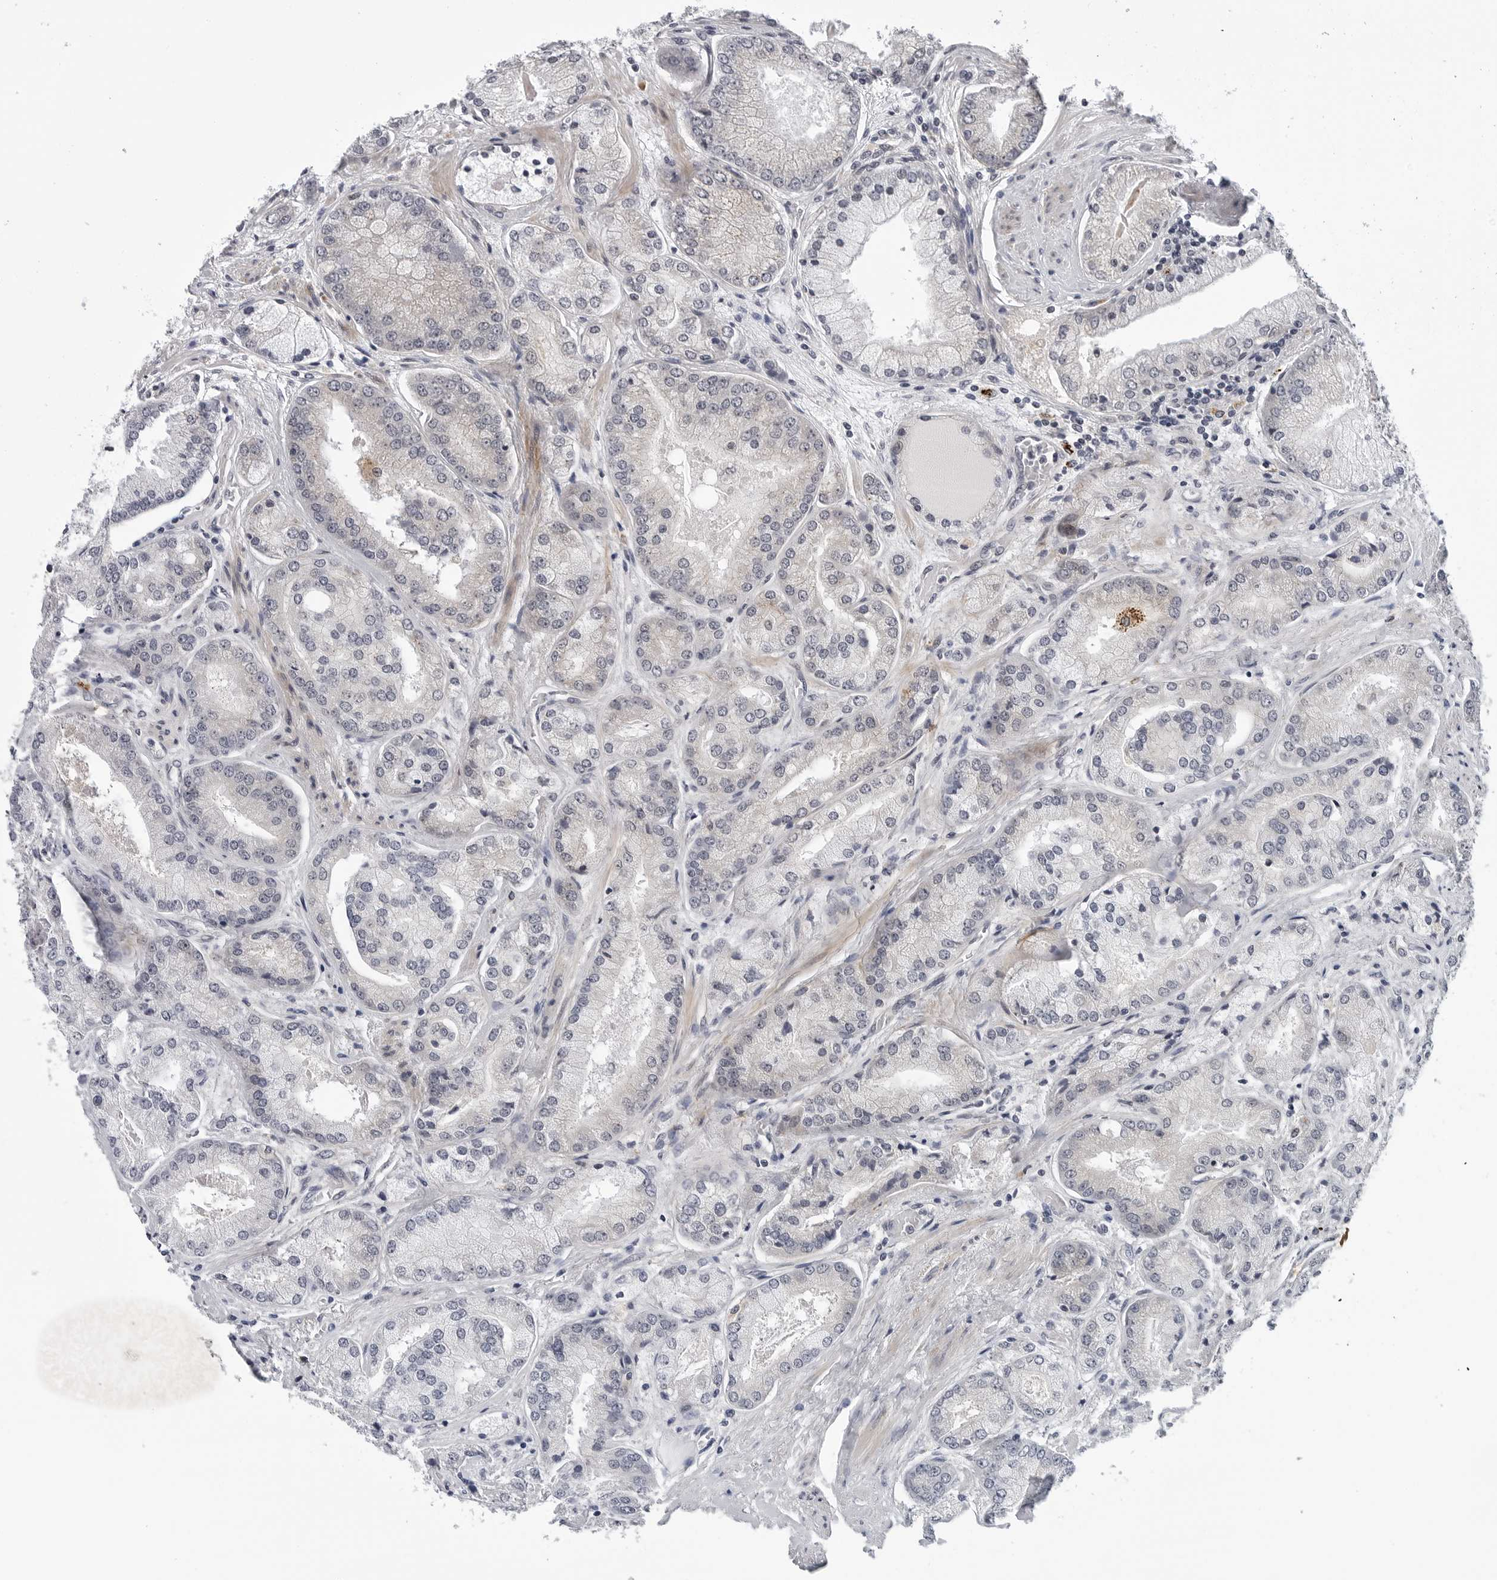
{"staining": {"intensity": "negative", "quantity": "none", "location": "none"}, "tissue": "prostate cancer", "cell_type": "Tumor cells", "image_type": "cancer", "snomed": [{"axis": "morphology", "description": "Adenocarcinoma, High grade"}, {"axis": "topography", "description": "Prostate"}], "caption": "This image is of adenocarcinoma (high-grade) (prostate) stained with immunohistochemistry to label a protein in brown with the nuclei are counter-stained blue. There is no staining in tumor cells.", "gene": "KIAA1614", "patient": {"sex": "male", "age": 58}}